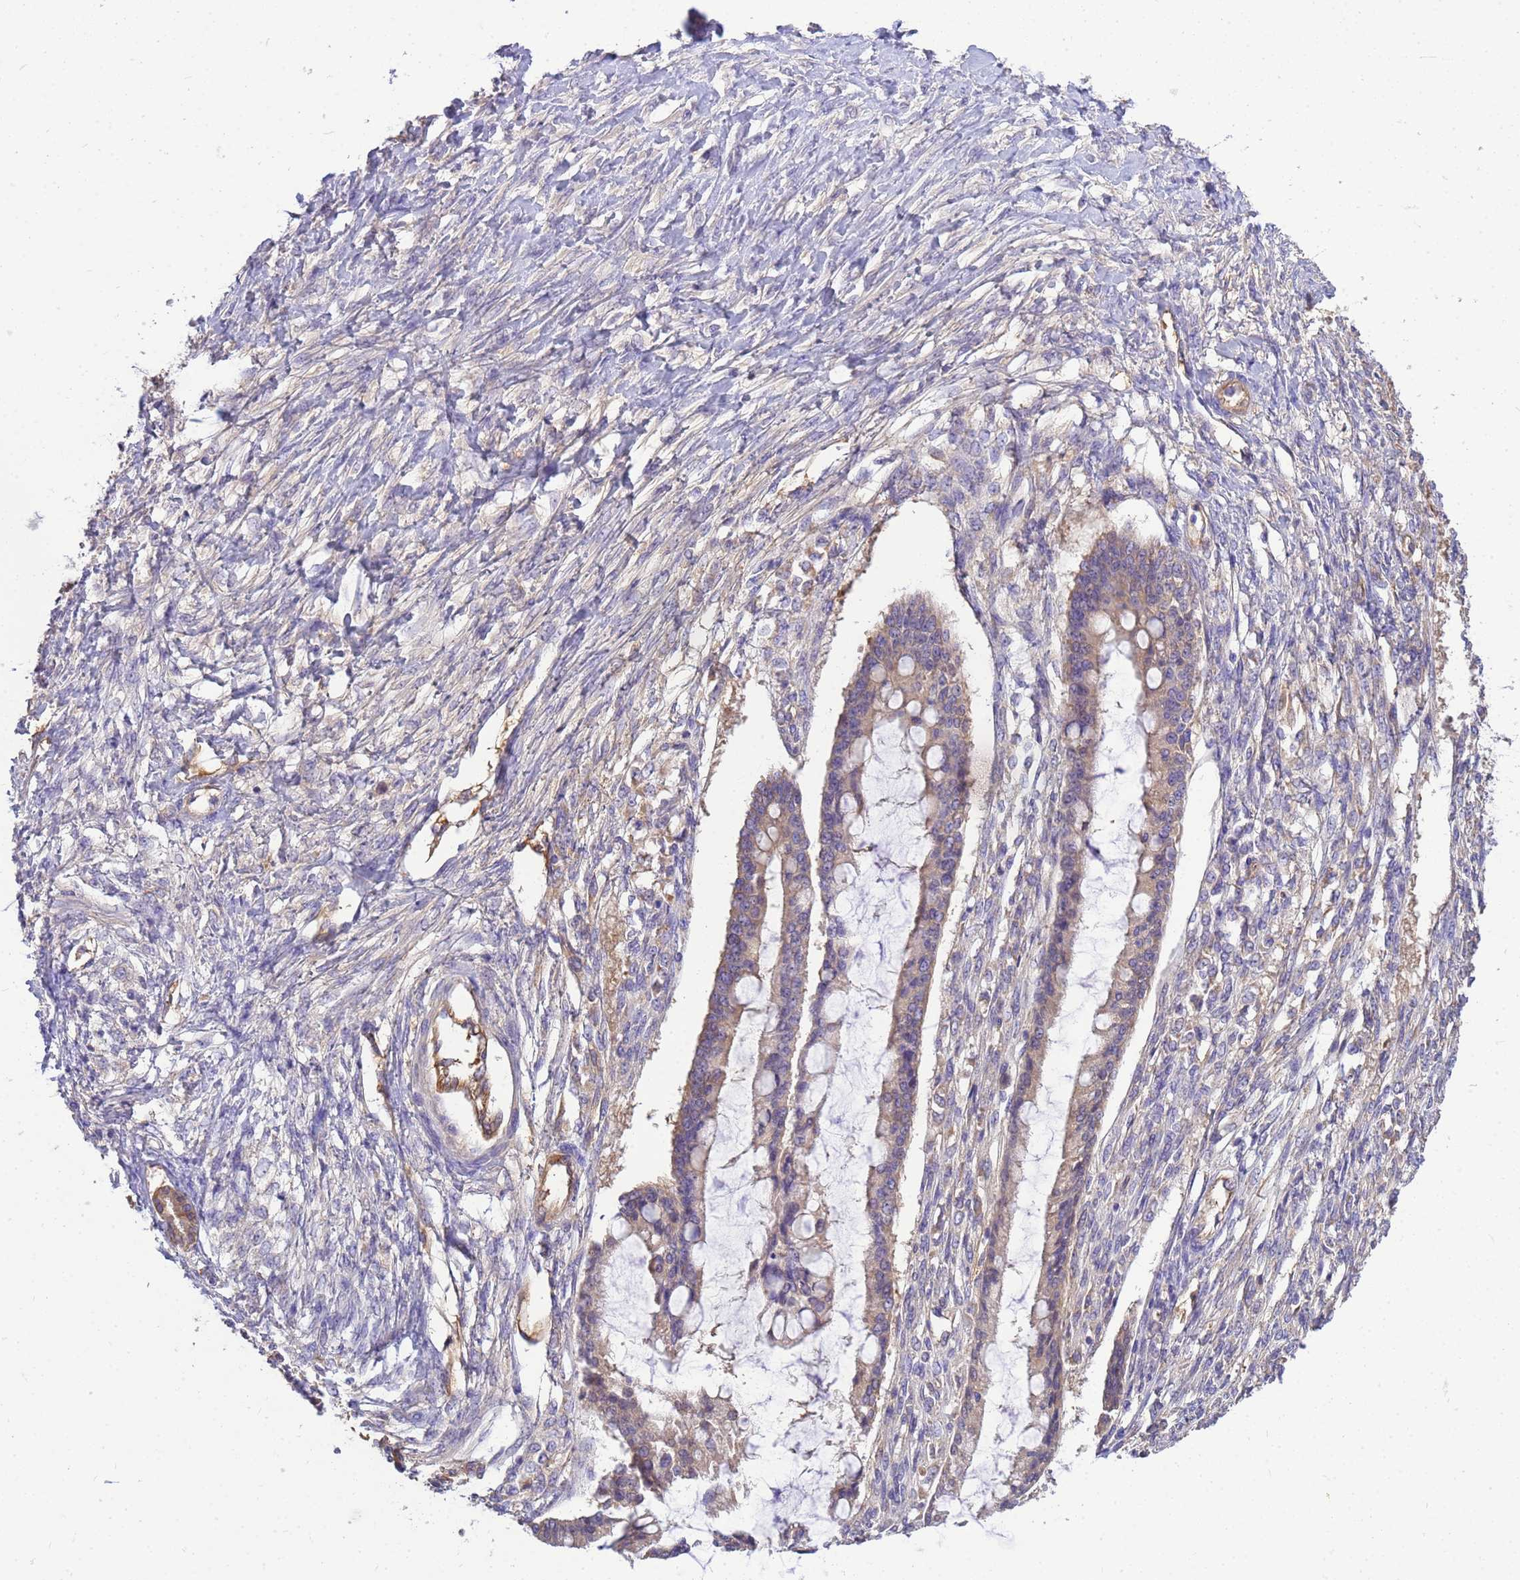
{"staining": {"intensity": "weak", "quantity": ">75%", "location": "cytoplasmic/membranous"}, "tissue": "ovarian cancer", "cell_type": "Tumor cells", "image_type": "cancer", "snomed": [{"axis": "morphology", "description": "Cystadenocarcinoma, mucinous, NOS"}, {"axis": "topography", "description": "Ovary"}], "caption": "Human ovarian cancer stained with a brown dye reveals weak cytoplasmic/membranous positive staining in approximately >75% of tumor cells.", "gene": "TUBB1", "patient": {"sex": "female", "age": 73}}